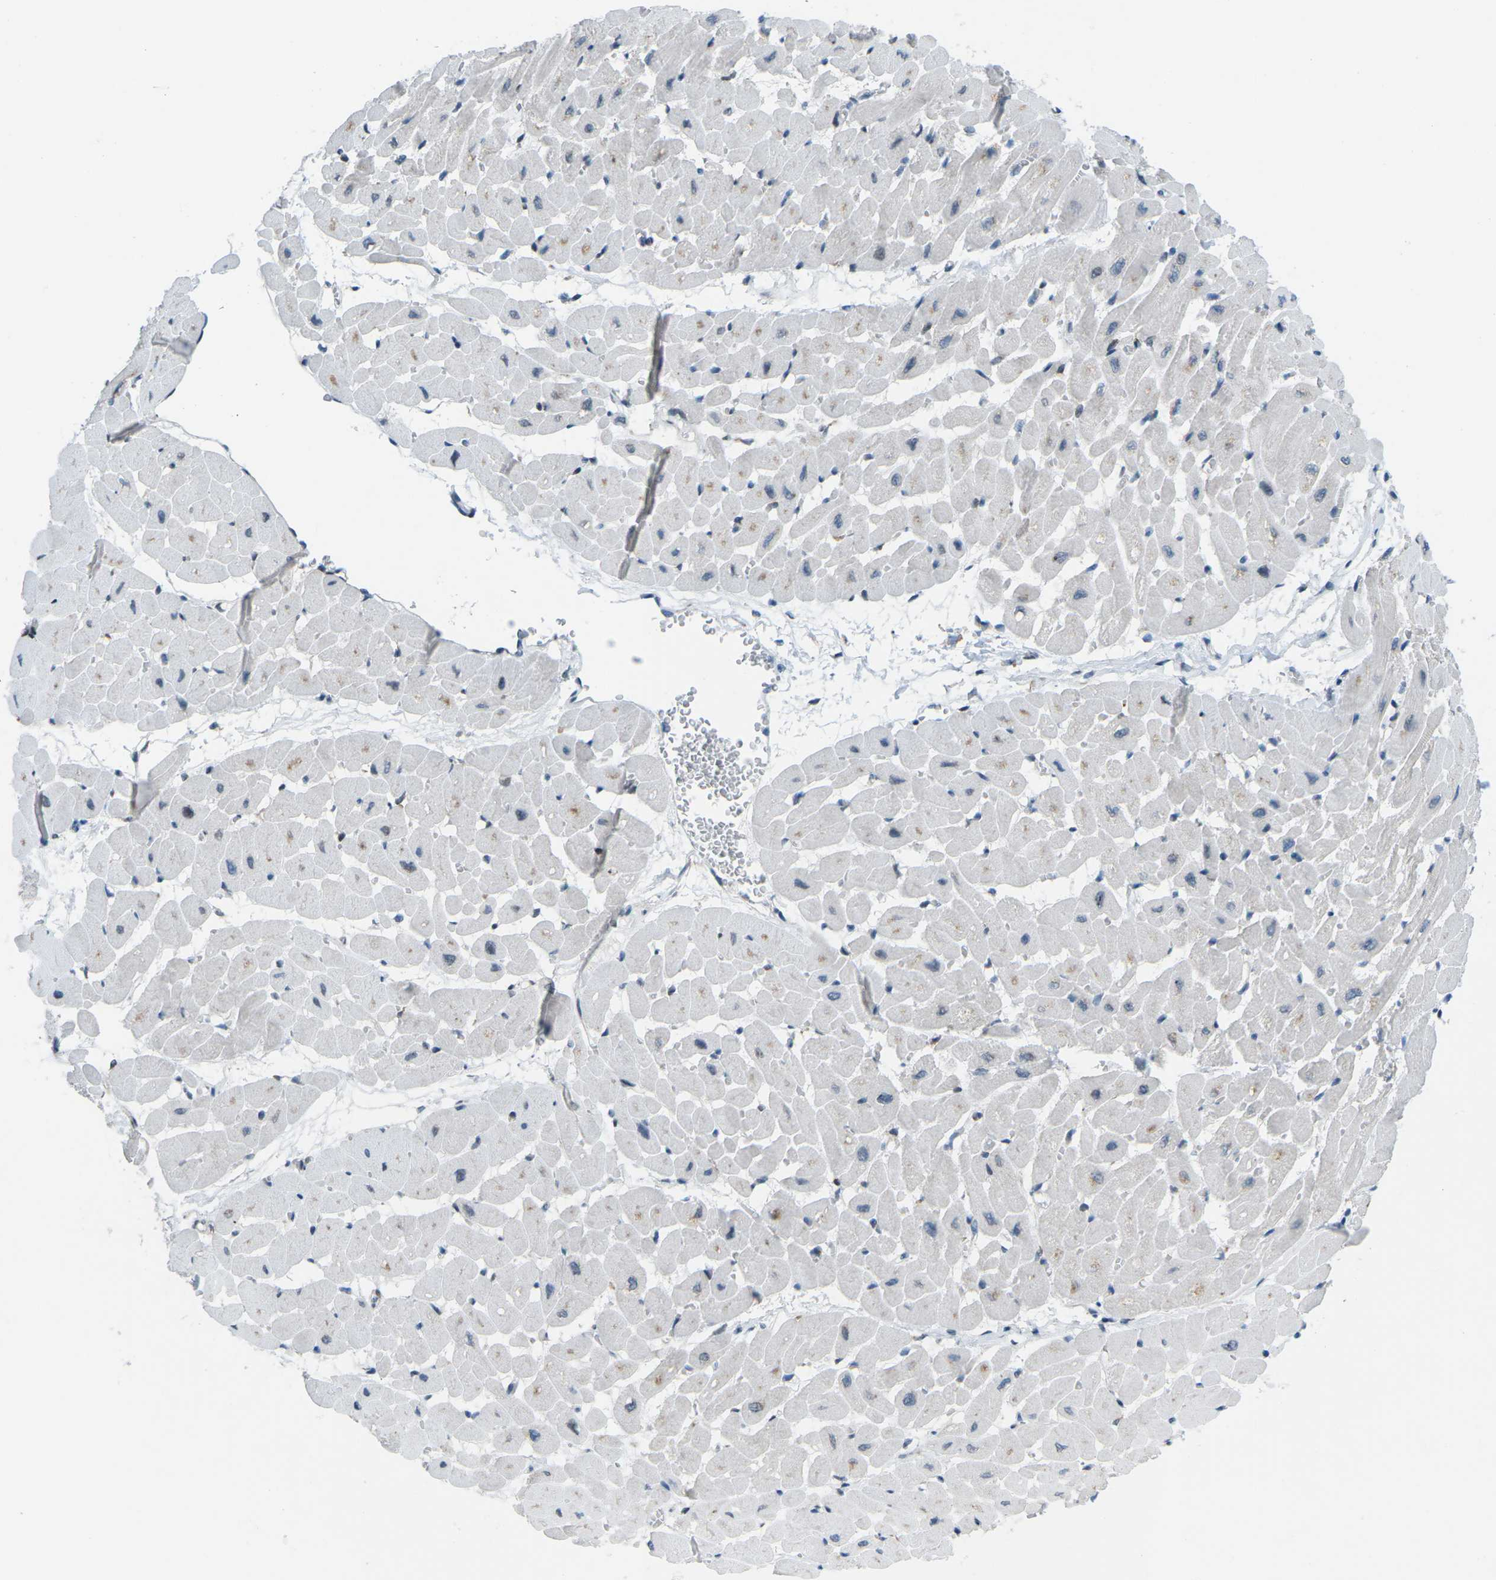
{"staining": {"intensity": "moderate", "quantity": "<25%", "location": "cytoplasmic/membranous"}, "tissue": "heart muscle", "cell_type": "Cardiomyocytes", "image_type": "normal", "snomed": [{"axis": "morphology", "description": "Normal tissue, NOS"}, {"axis": "topography", "description": "Heart"}], "caption": "The micrograph exhibits immunohistochemical staining of benign heart muscle. There is moderate cytoplasmic/membranous expression is identified in approximately <25% of cardiomyocytes.", "gene": "MBNL1", "patient": {"sex": "male", "age": 45}}